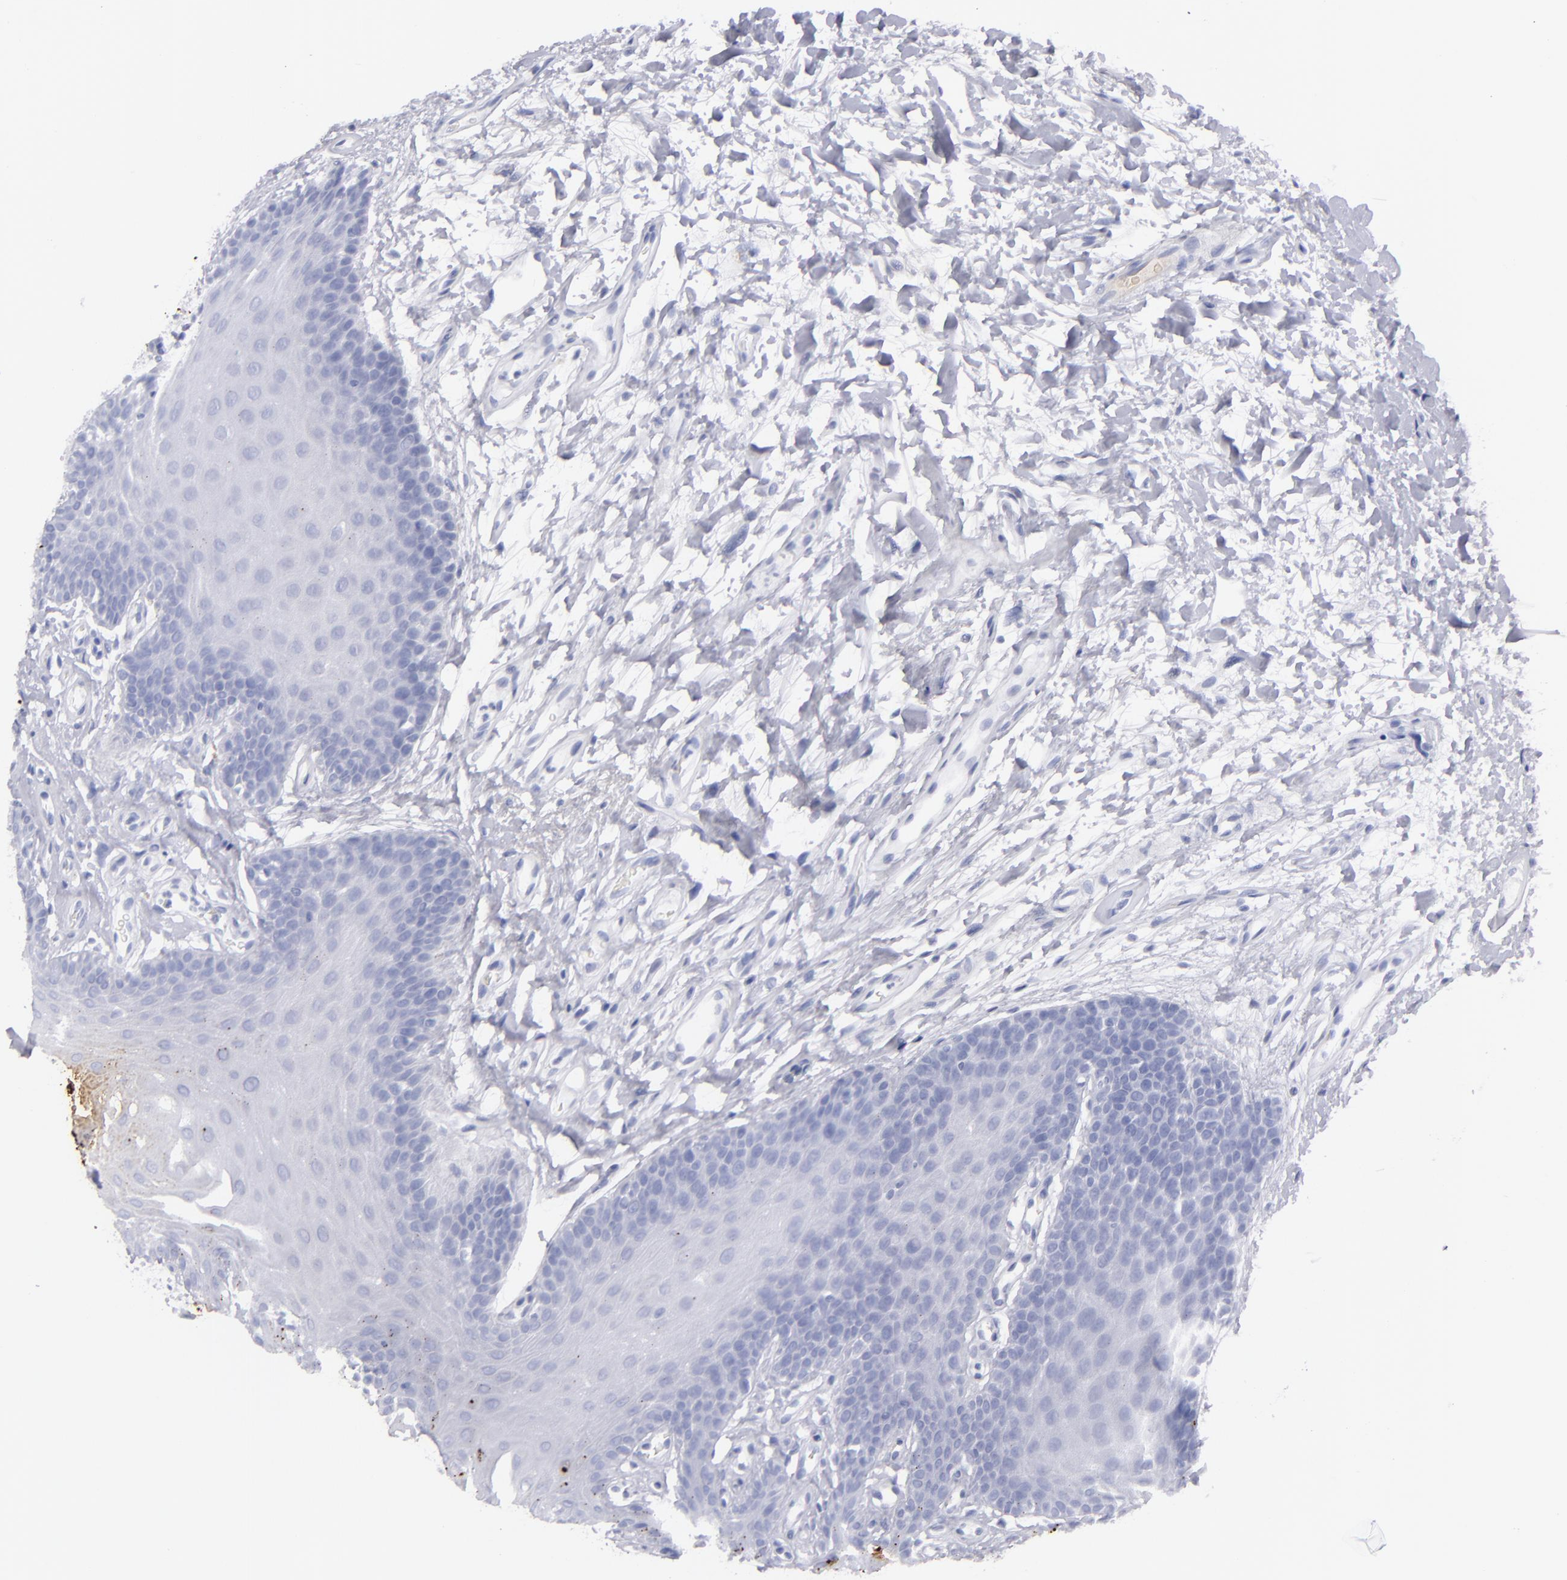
{"staining": {"intensity": "moderate", "quantity": "<25%", "location": "cytoplasmic/membranous"}, "tissue": "oral mucosa", "cell_type": "Squamous epithelial cells", "image_type": "normal", "snomed": [{"axis": "morphology", "description": "Normal tissue, NOS"}, {"axis": "topography", "description": "Oral tissue"}], "caption": "A histopathology image showing moderate cytoplasmic/membranous expression in approximately <25% of squamous epithelial cells in unremarkable oral mucosa, as visualized by brown immunohistochemical staining.", "gene": "FLG", "patient": {"sex": "male", "age": 62}}